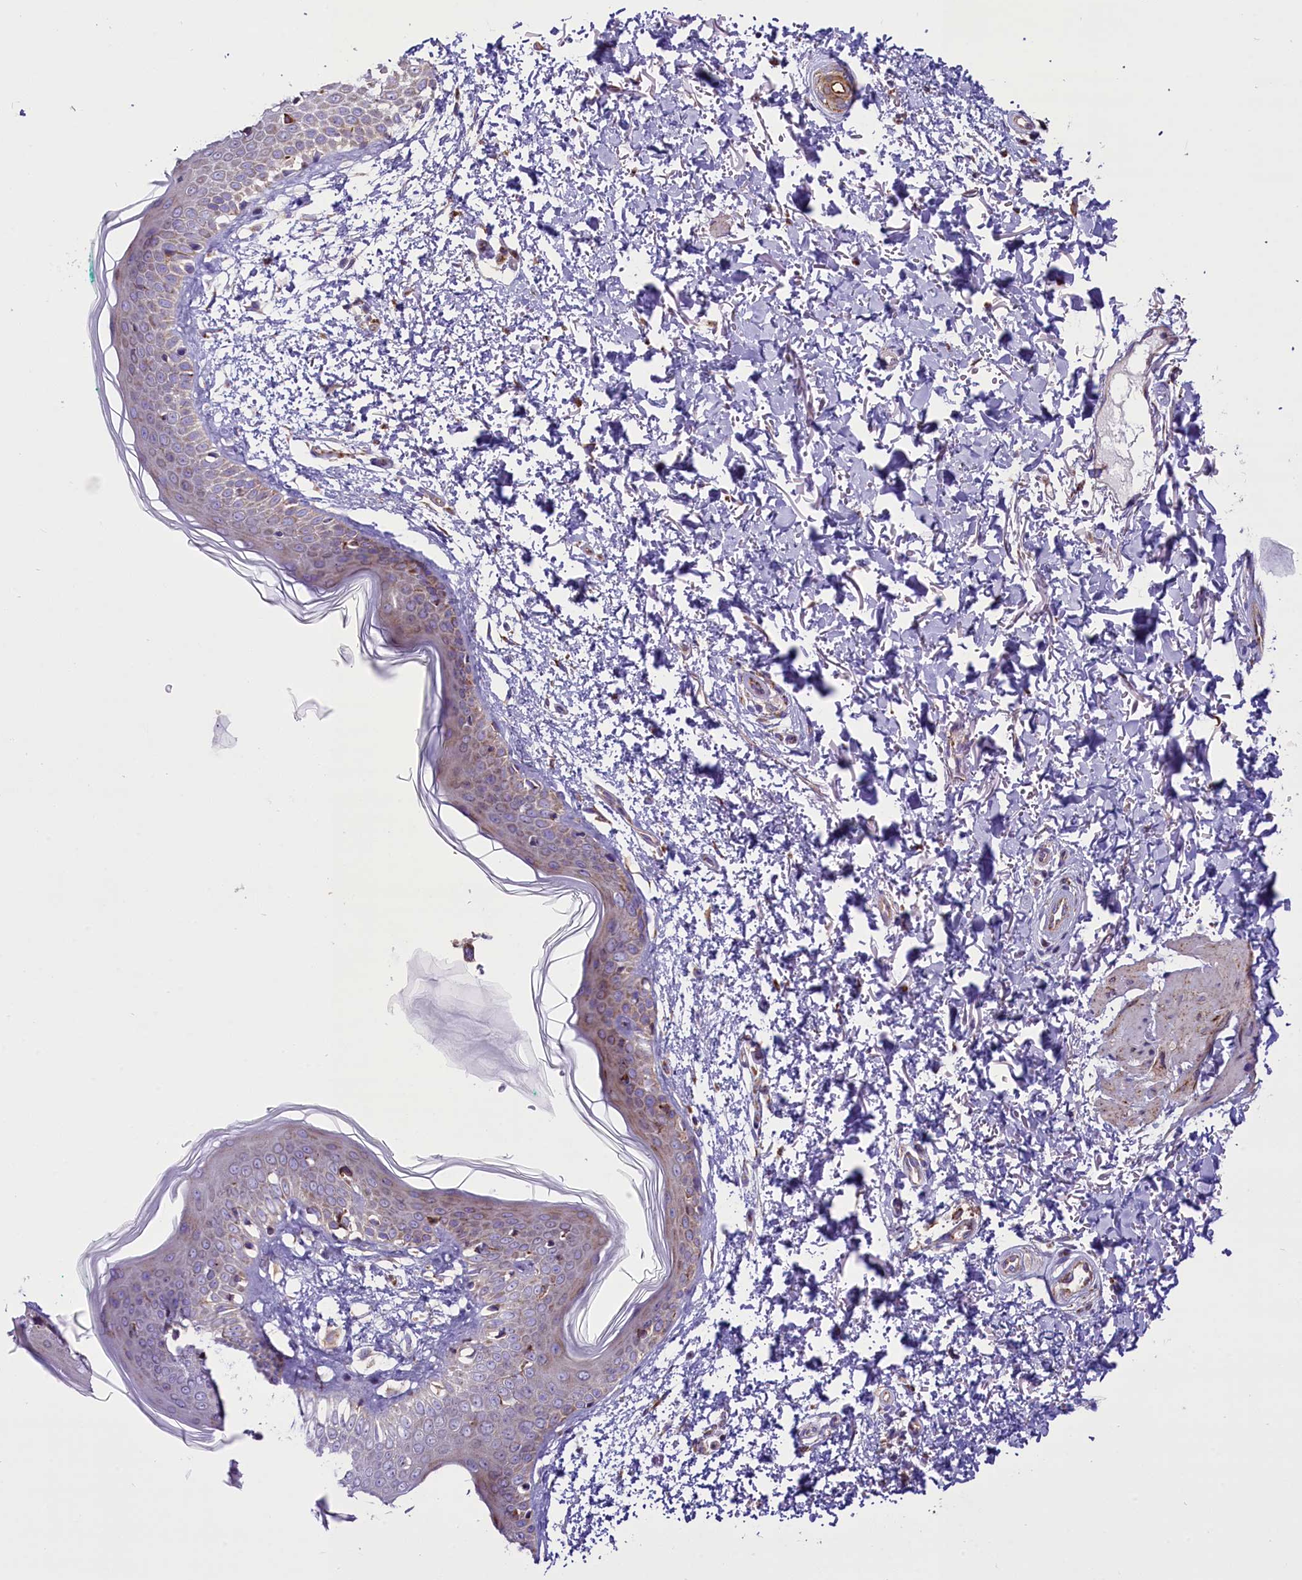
{"staining": {"intensity": "weak", "quantity": ">75%", "location": "cytoplasmic/membranous"}, "tissue": "skin", "cell_type": "Fibroblasts", "image_type": "normal", "snomed": [{"axis": "morphology", "description": "Normal tissue, NOS"}, {"axis": "topography", "description": "Skin"}], "caption": "Immunohistochemical staining of benign human skin shows low levels of weak cytoplasmic/membranous positivity in approximately >75% of fibroblasts.", "gene": "PTPRU", "patient": {"sex": "male", "age": 66}}